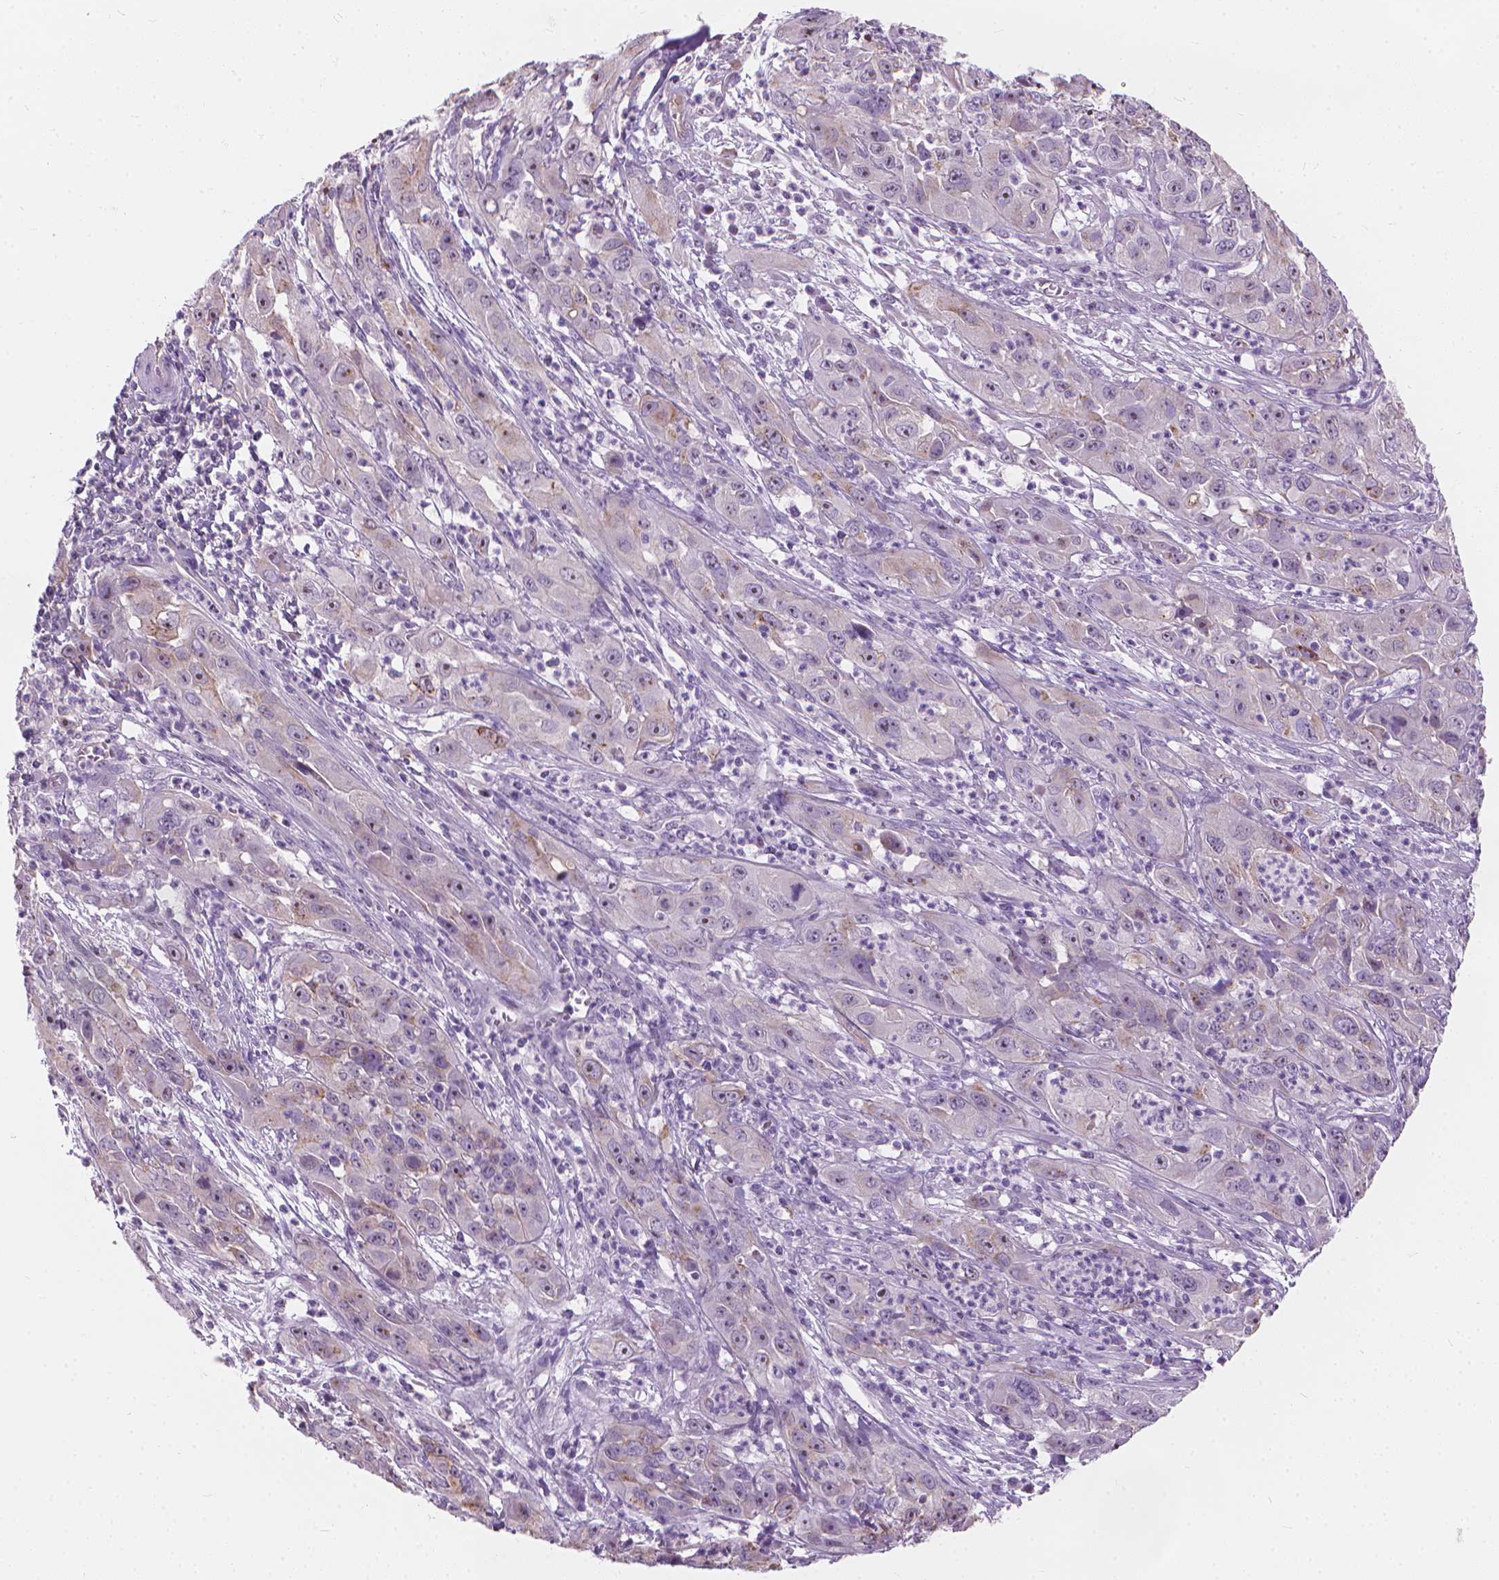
{"staining": {"intensity": "negative", "quantity": "none", "location": "none"}, "tissue": "cervical cancer", "cell_type": "Tumor cells", "image_type": "cancer", "snomed": [{"axis": "morphology", "description": "Squamous cell carcinoma, NOS"}, {"axis": "topography", "description": "Cervix"}], "caption": "This is an IHC micrograph of human cervical cancer (squamous cell carcinoma). There is no staining in tumor cells.", "gene": "GPRC5A", "patient": {"sex": "female", "age": 32}}